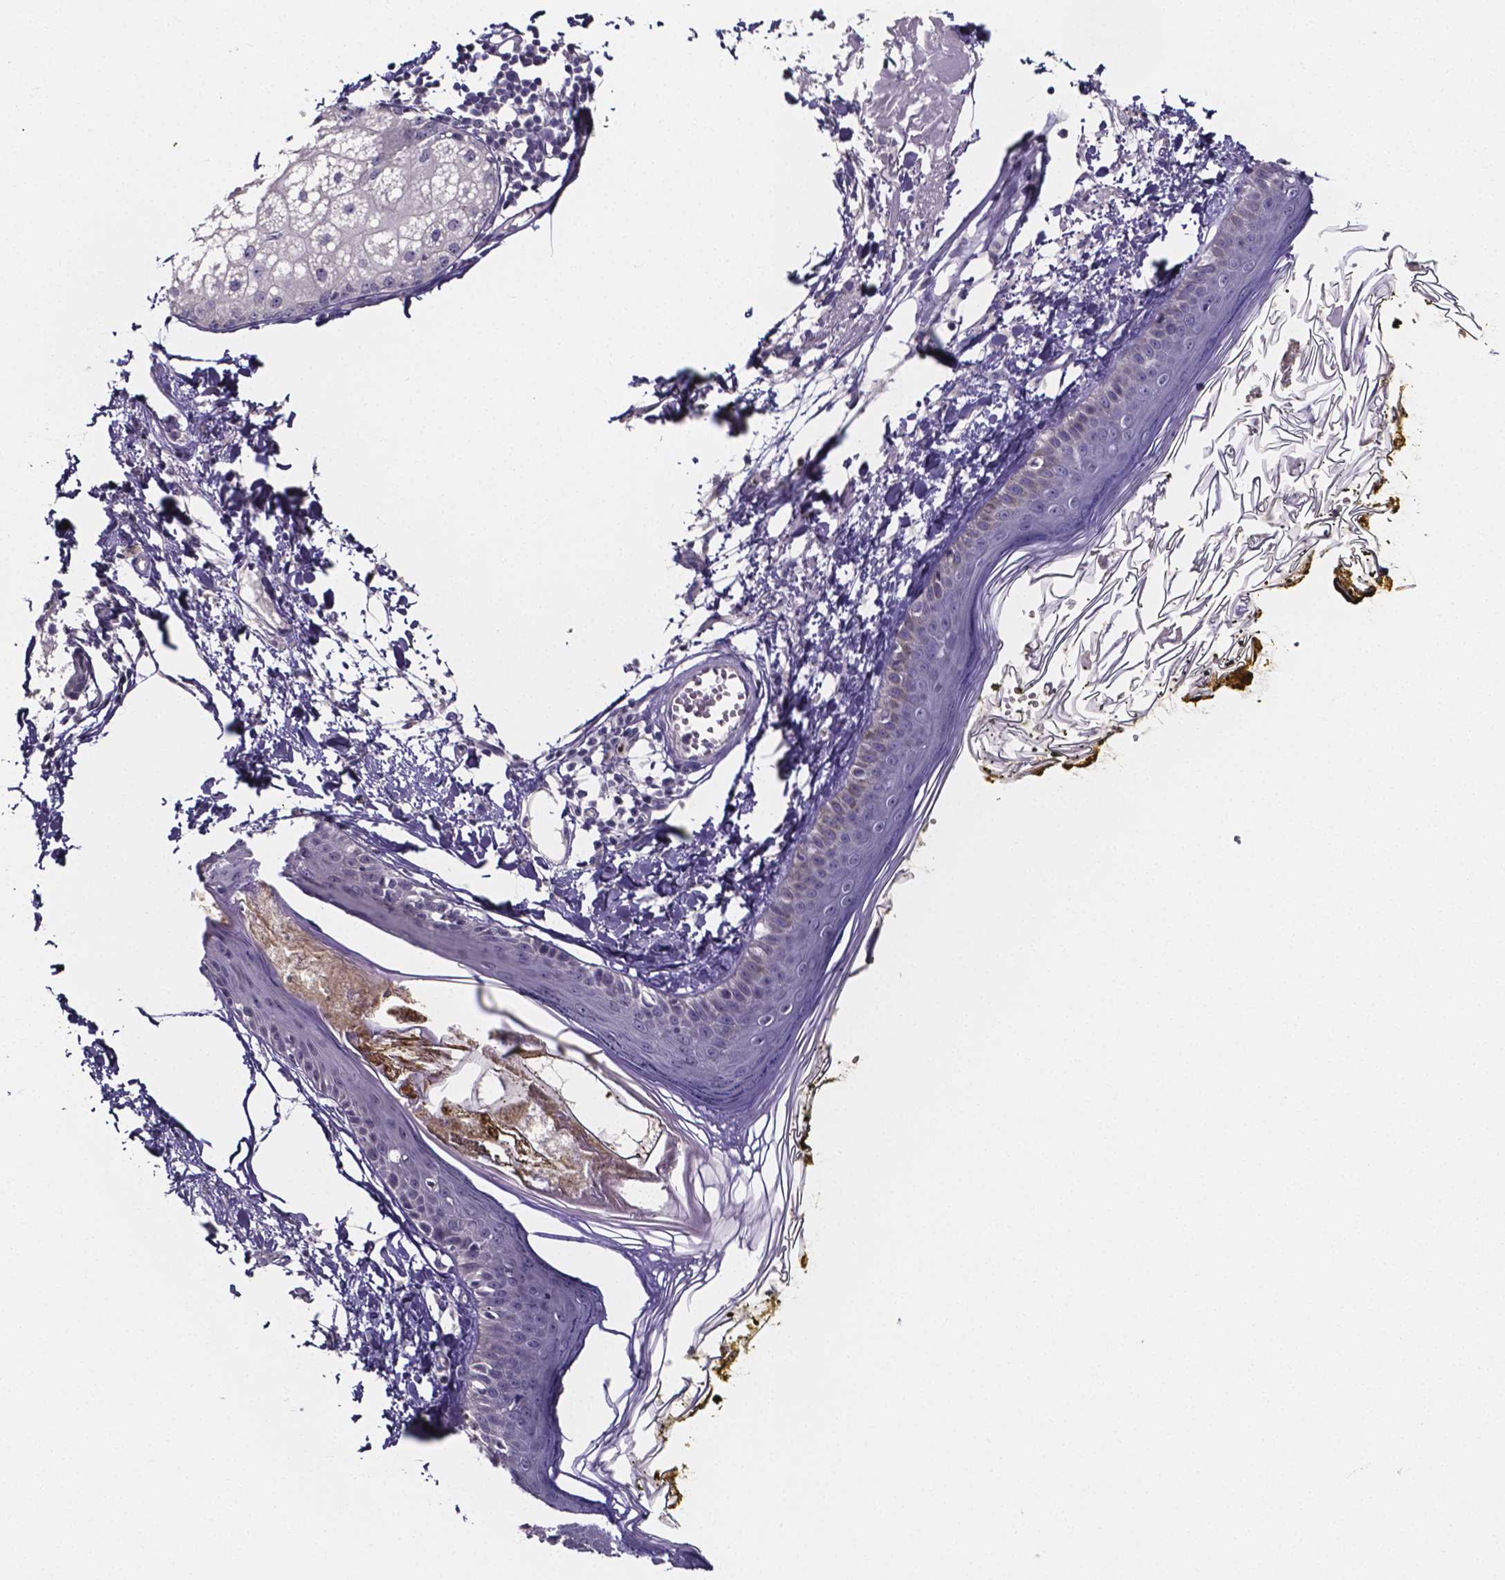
{"staining": {"intensity": "negative", "quantity": "none", "location": "none"}, "tissue": "skin", "cell_type": "Fibroblasts", "image_type": "normal", "snomed": [{"axis": "morphology", "description": "Normal tissue, NOS"}, {"axis": "topography", "description": "Skin"}], "caption": "A histopathology image of skin stained for a protein shows no brown staining in fibroblasts. Nuclei are stained in blue.", "gene": "IZUMO1", "patient": {"sex": "male", "age": 76}}